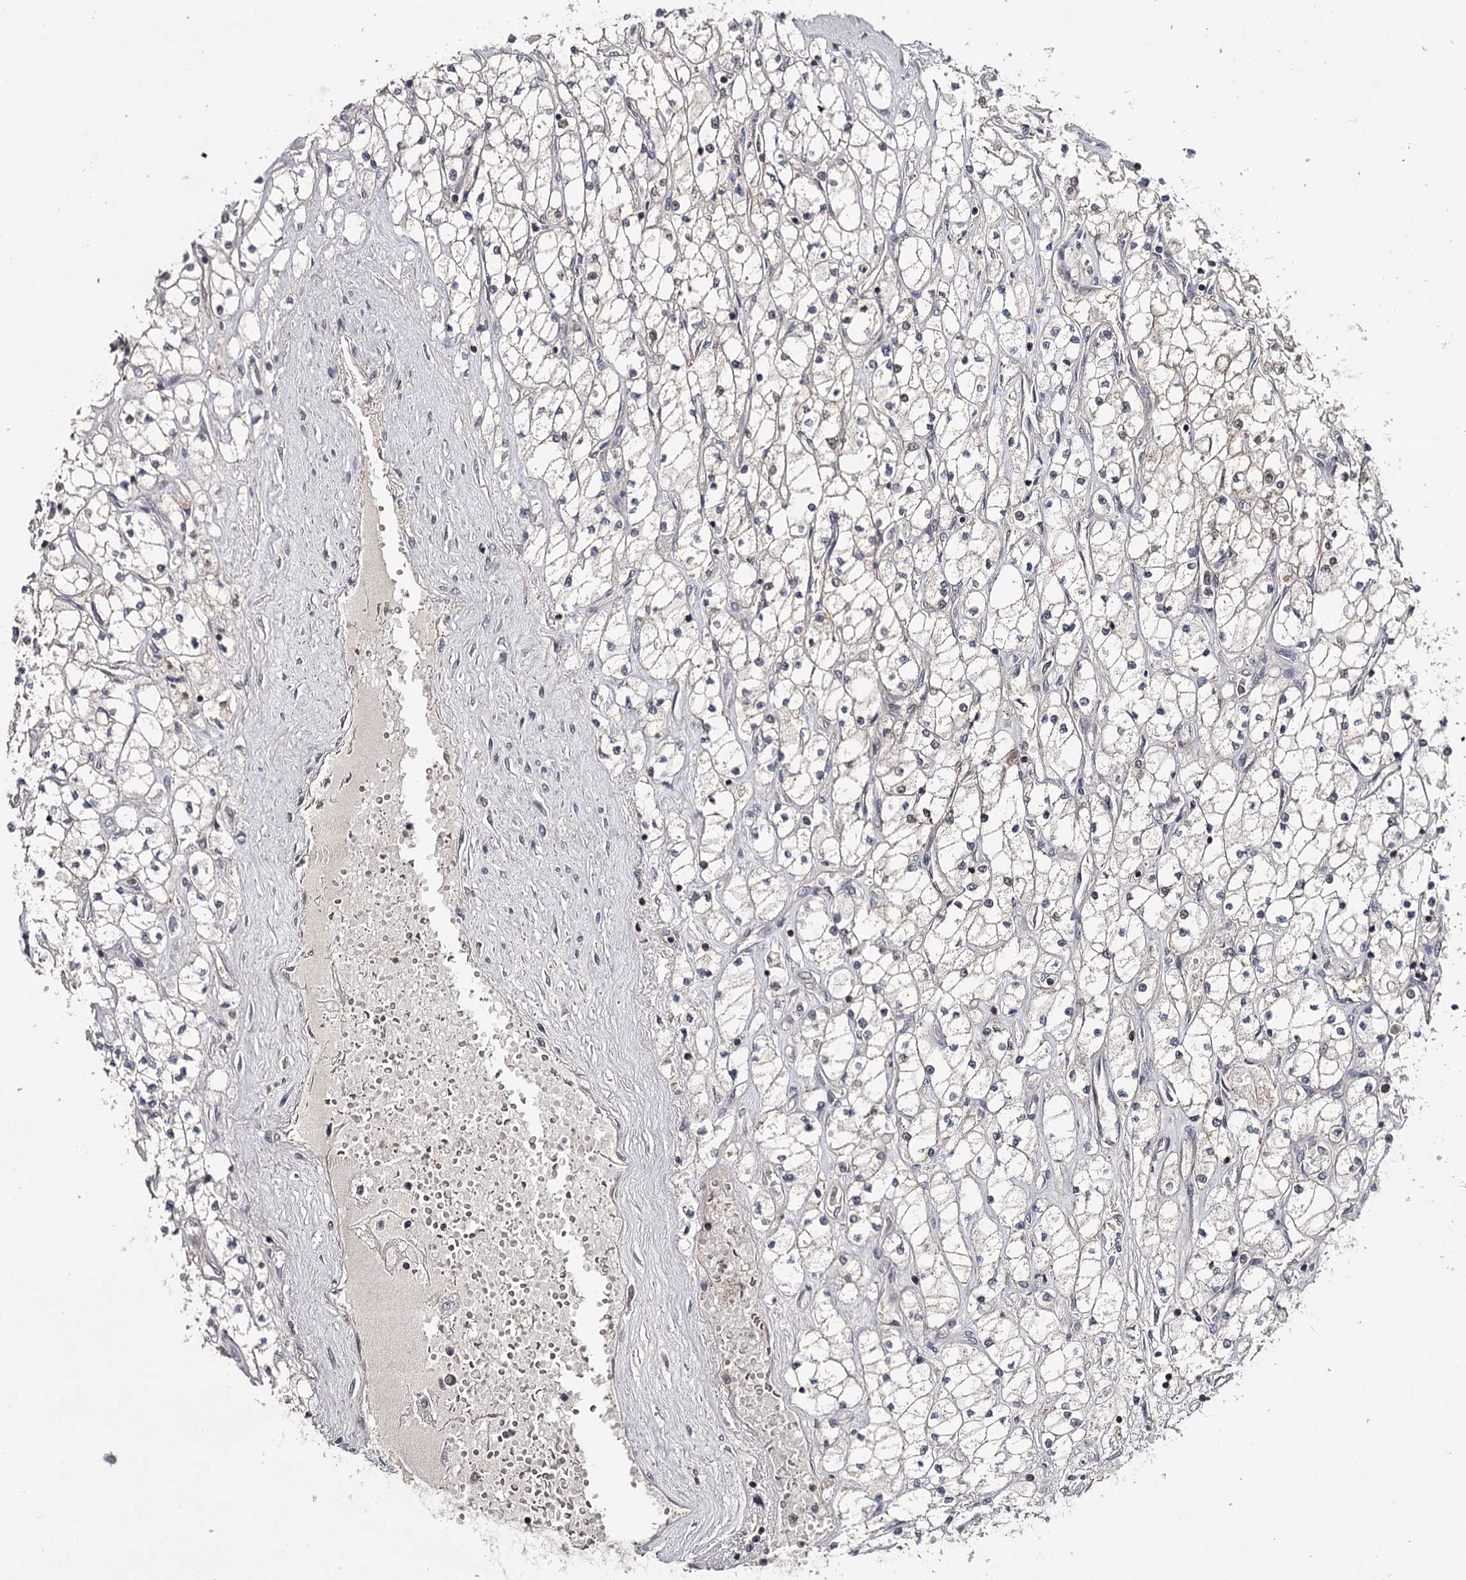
{"staining": {"intensity": "negative", "quantity": "none", "location": "none"}, "tissue": "renal cancer", "cell_type": "Tumor cells", "image_type": "cancer", "snomed": [{"axis": "morphology", "description": "Adenocarcinoma, NOS"}, {"axis": "topography", "description": "Kidney"}], "caption": "This is a image of IHC staining of renal adenocarcinoma, which shows no expression in tumor cells. (Brightfield microscopy of DAB IHC at high magnification).", "gene": "GTSF1", "patient": {"sex": "male", "age": 80}}